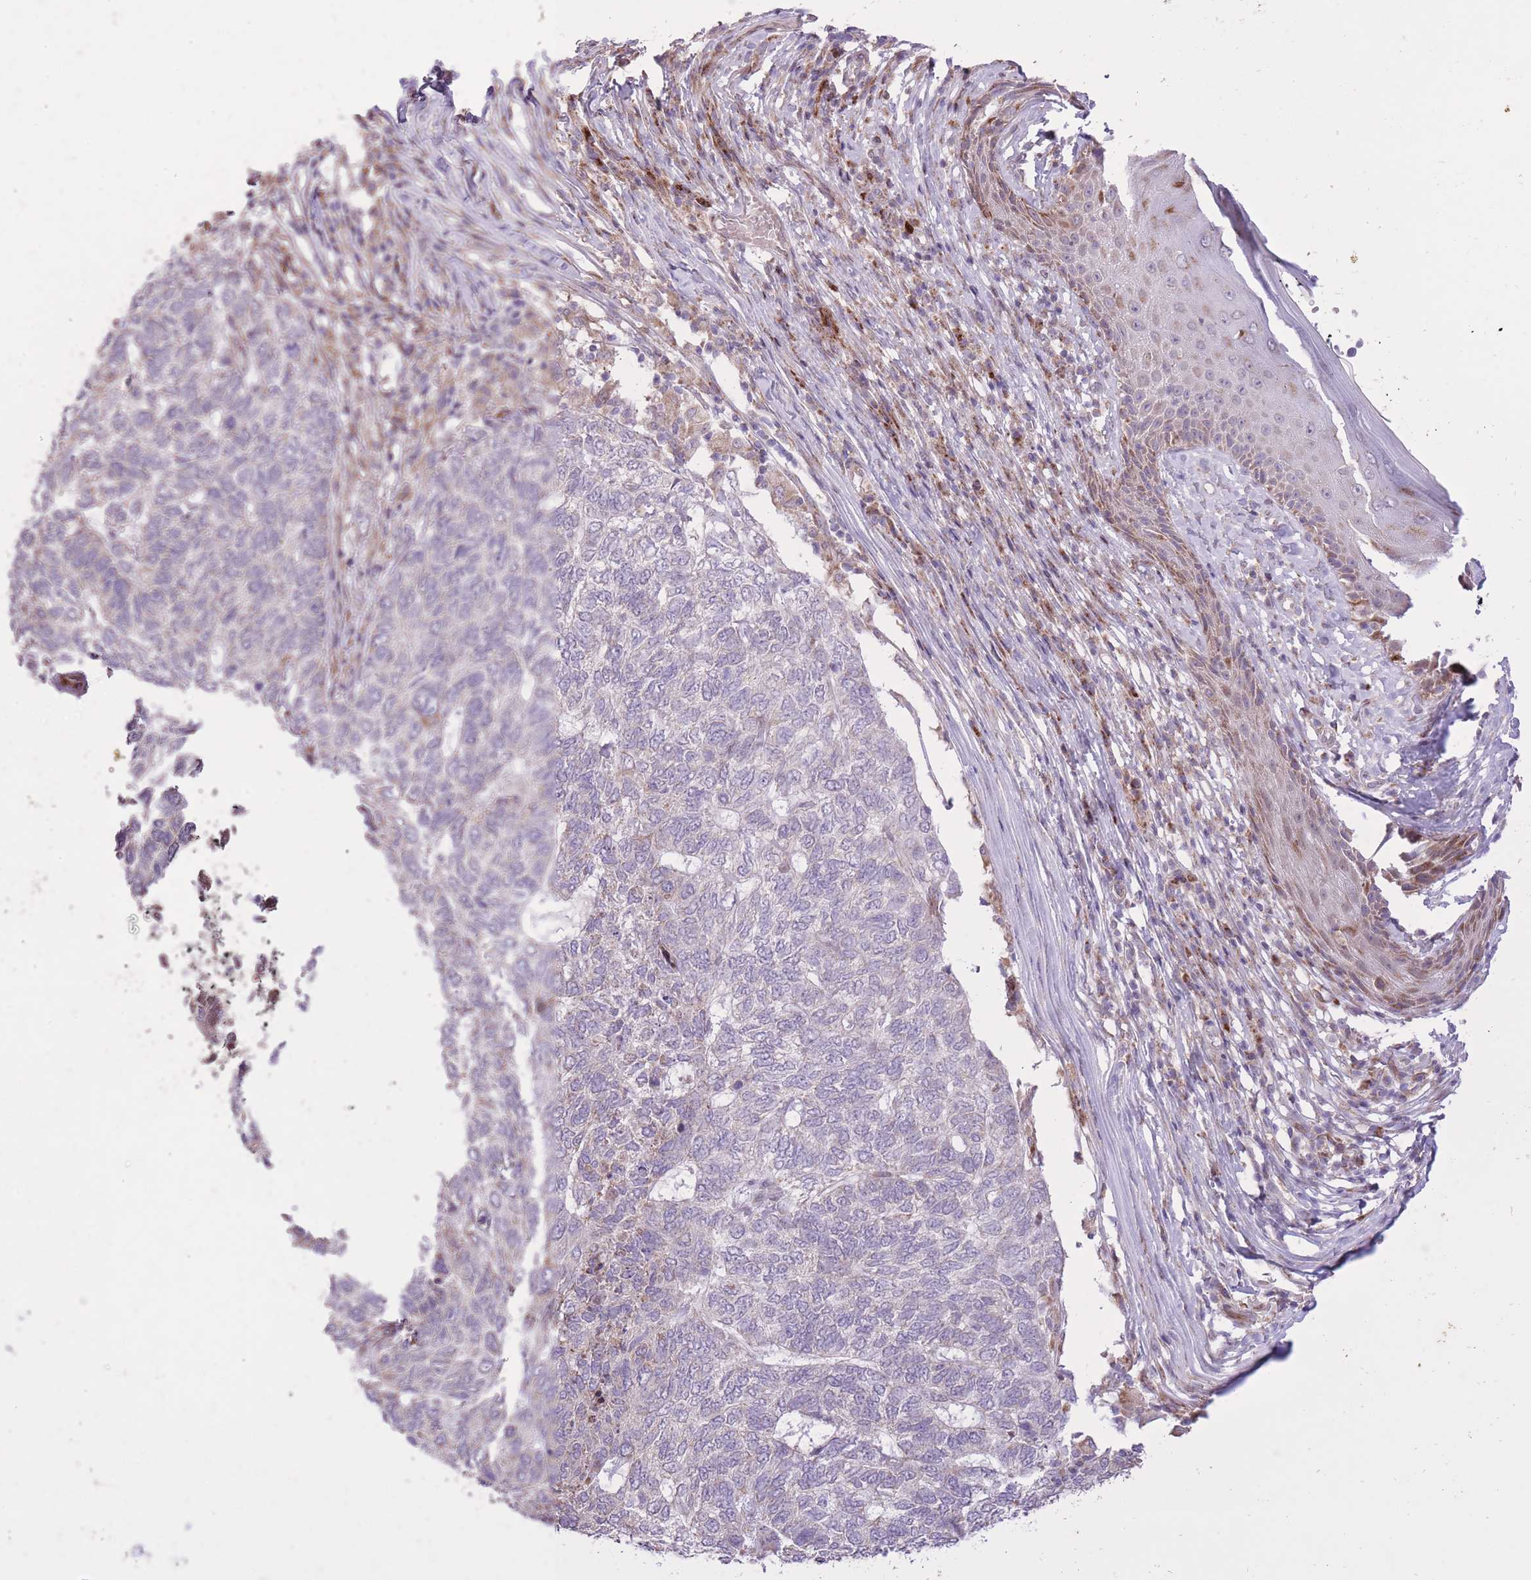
{"staining": {"intensity": "negative", "quantity": "none", "location": "none"}, "tissue": "skin cancer", "cell_type": "Tumor cells", "image_type": "cancer", "snomed": [{"axis": "morphology", "description": "Basal cell carcinoma"}, {"axis": "topography", "description": "Skin"}], "caption": "An image of skin basal cell carcinoma stained for a protein displays no brown staining in tumor cells.", "gene": "SLC4A4", "patient": {"sex": "female", "age": 65}}